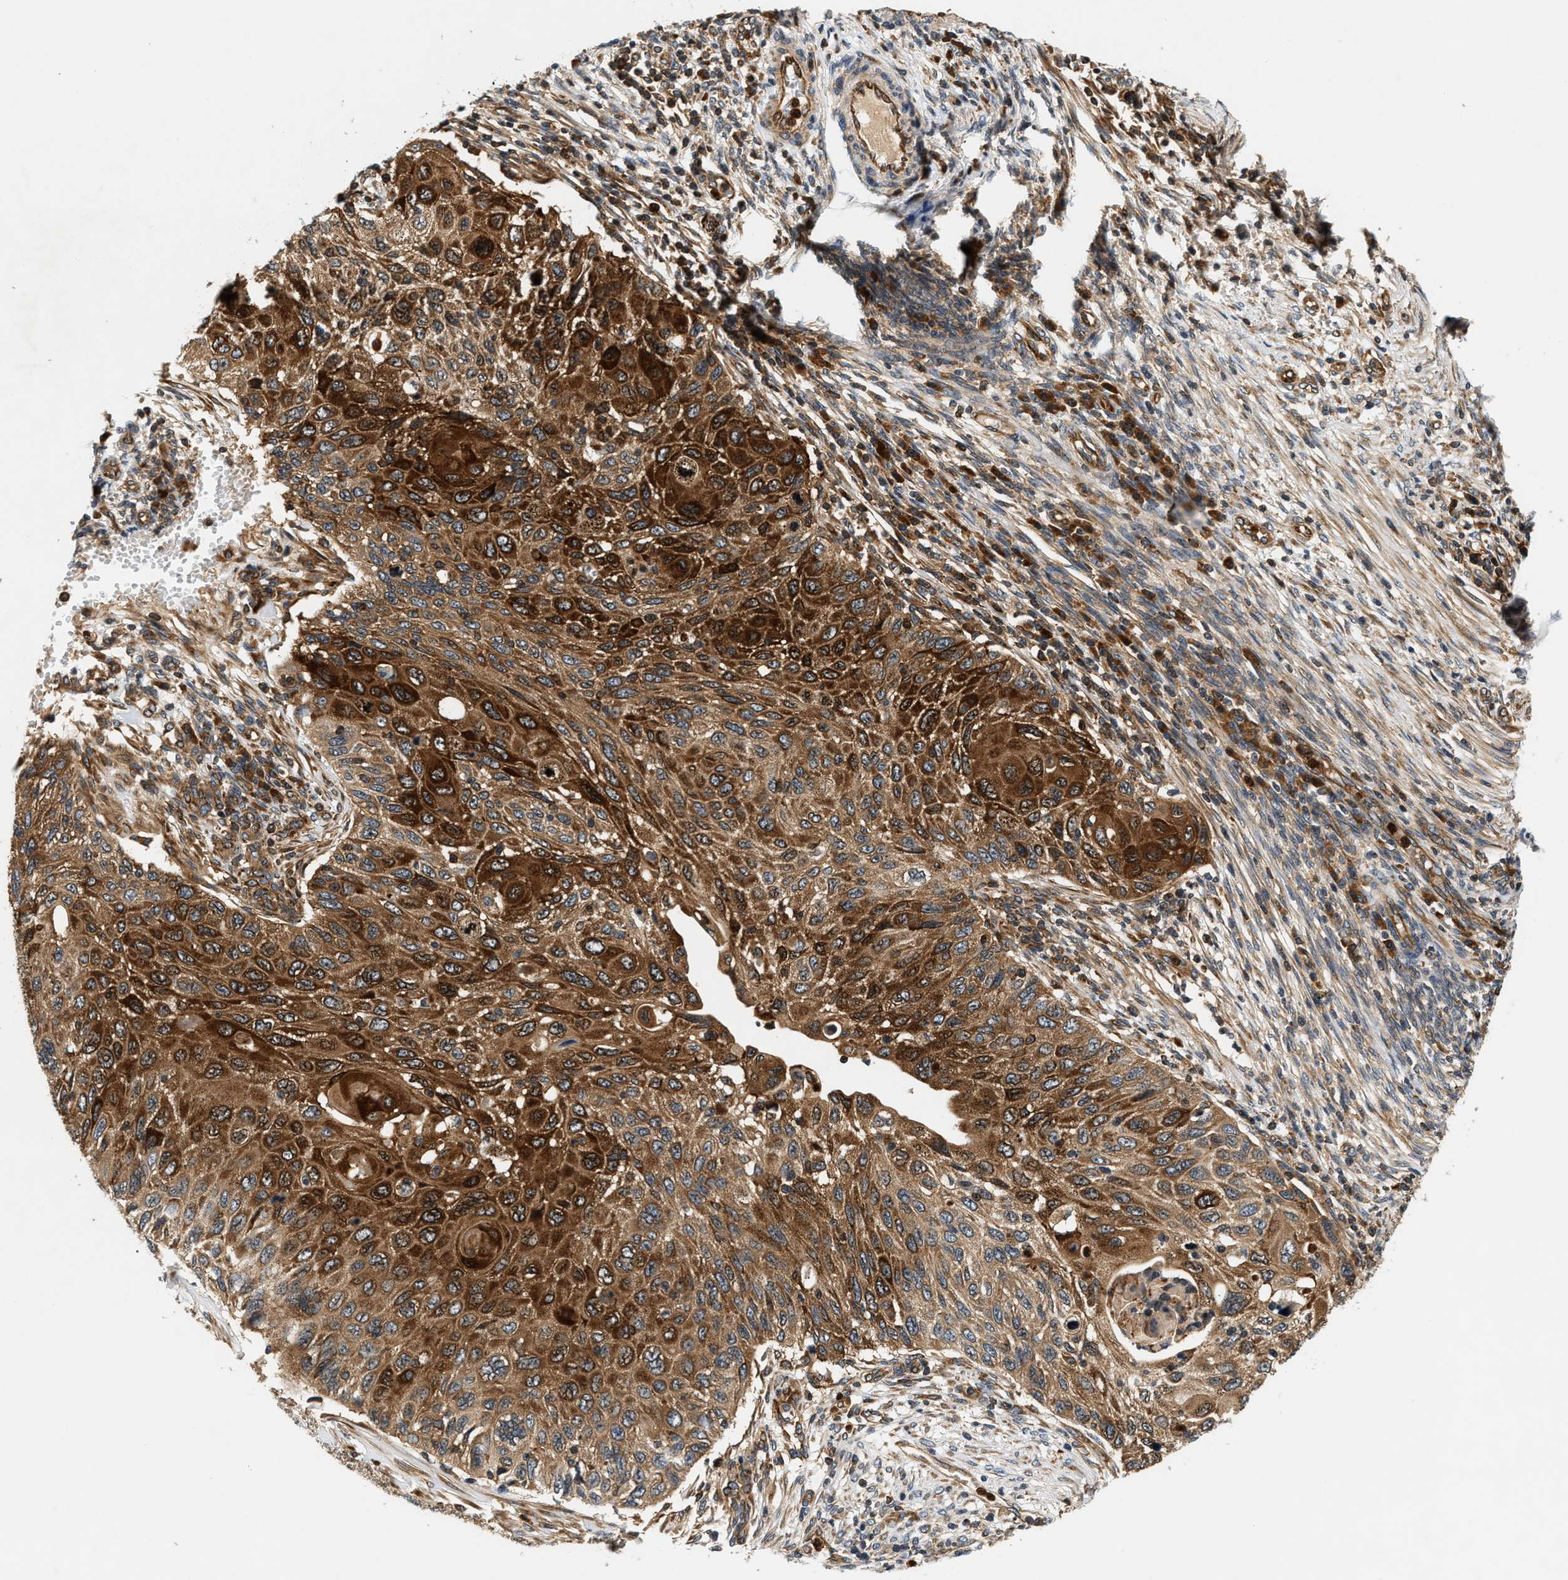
{"staining": {"intensity": "strong", "quantity": ">75%", "location": "cytoplasmic/membranous"}, "tissue": "cervical cancer", "cell_type": "Tumor cells", "image_type": "cancer", "snomed": [{"axis": "morphology", "description": "Squamous cell carcinoma, NOS"}, {"axis": "topography", "description": "Cervix"}], "caption": "About >75% of tumor cells in cervical squamous cell carcinoma demonstrate strong cytoplasmic/membranous protein positivity as visualized by brown immunohistochemical staining.", "gene": "SAMD9", "patient": {"sex": "female", "age": 70}}